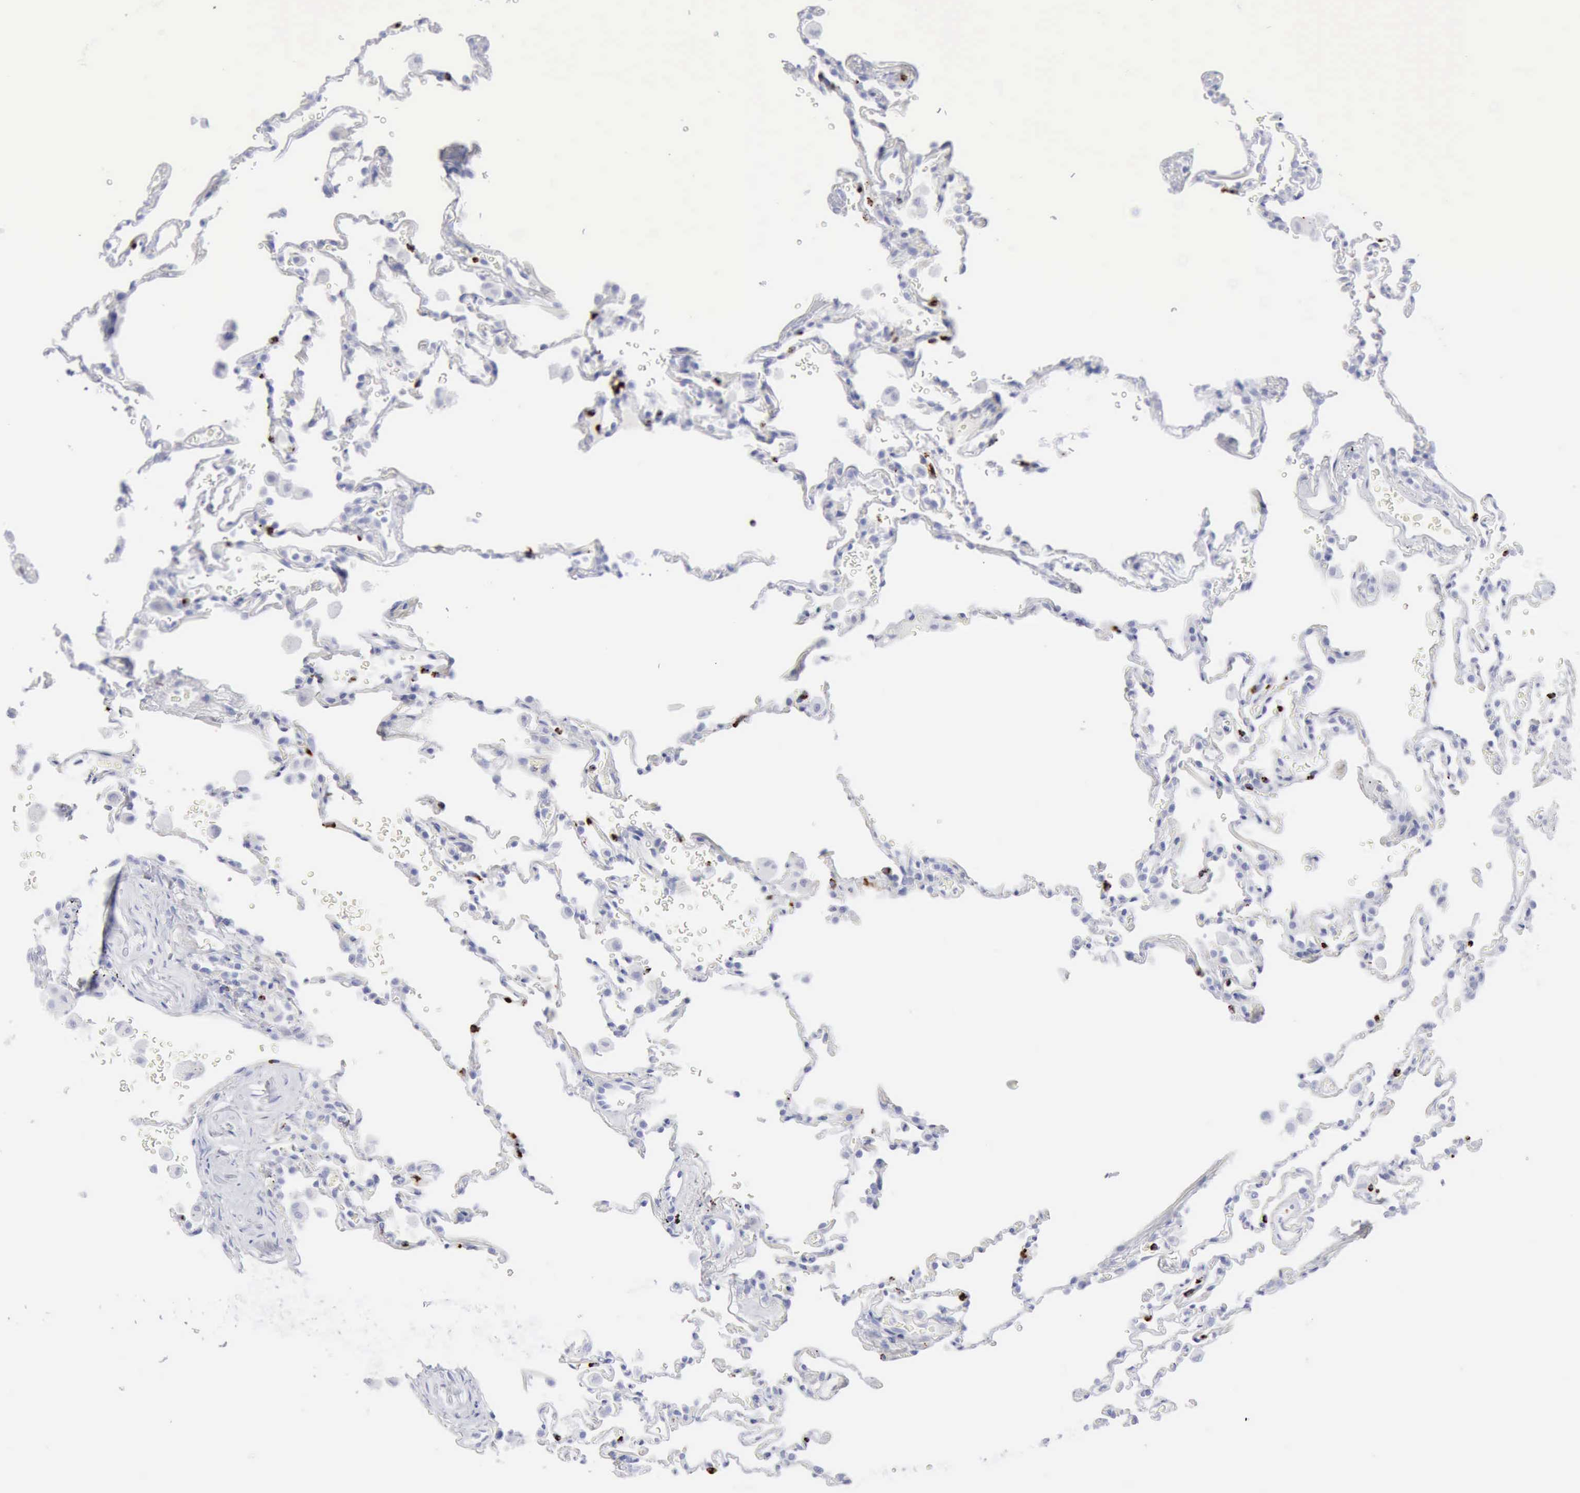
{"staining": {"intensity": "negative", "quantity": "none", "location": "none"}, "tissue": "lung", "cell_type": "Alveolar cells", "image_type": "normal", "snomed": [{"axis": "morphology", "description": "Normal tissue, NOS"}, {"axis": "topography", "description": "Lung"}], "caption": "IHC of unremarkable lung shows no staining in alveolar cells.", "gene": "GZMB", "patient": {"sex": "male", "age": 59}}